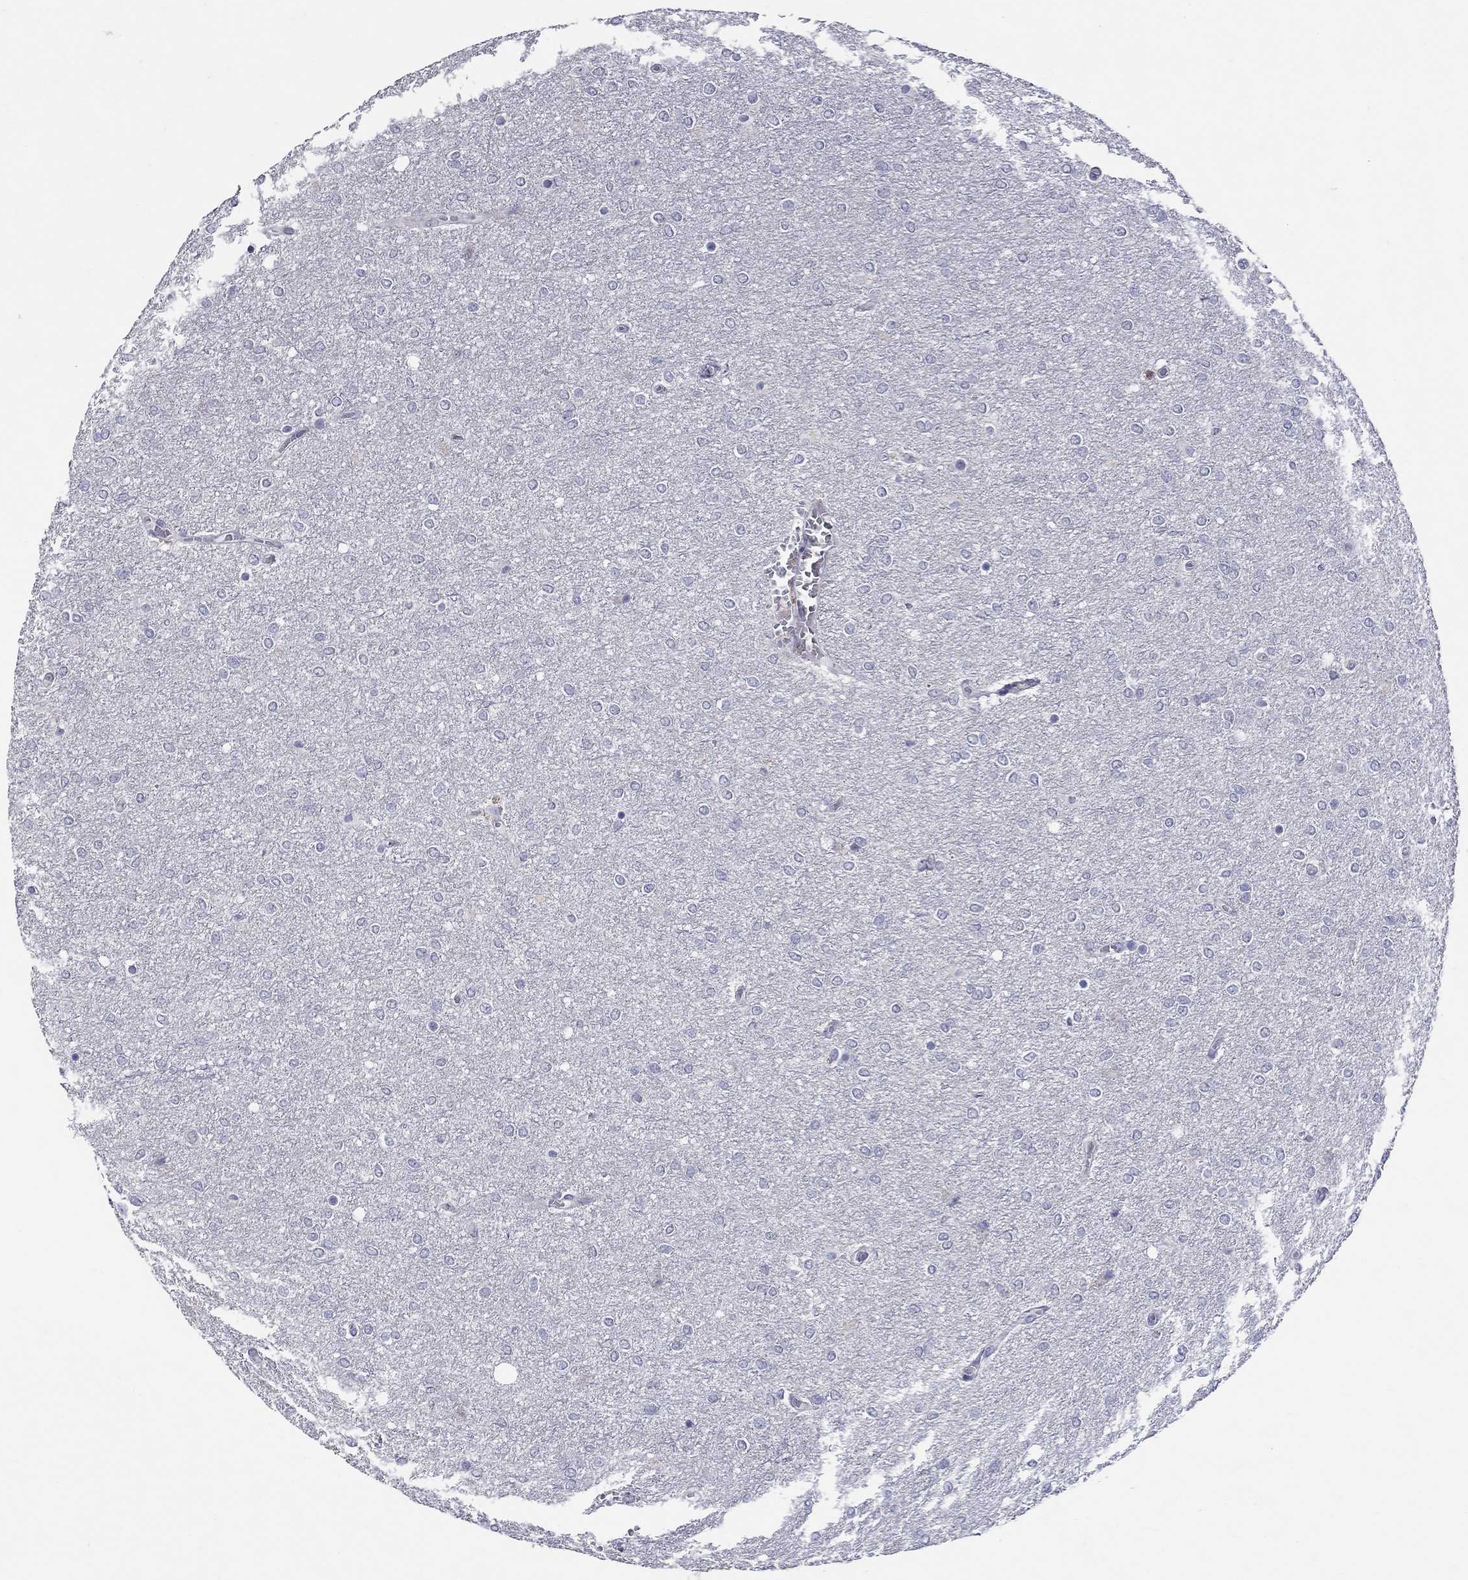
{"staining": {"intensity": "negative", "quantity": "none", "location": "none"}, "tissue": "glioma", "cell_type": "Tumor cells", "image_type": "cancer", "snomed": [{"axis": "morphology", "description": "Glioma, malignant, High grade"}, {"axis": "topography", "description": "Brain"}], "caption": "Immunohistochemical staining of malignant glioma (high-grade) displays no significant staining in tumor cells.", "gene": "HMX2", "patient": {"sex": "female", "age": 61}}